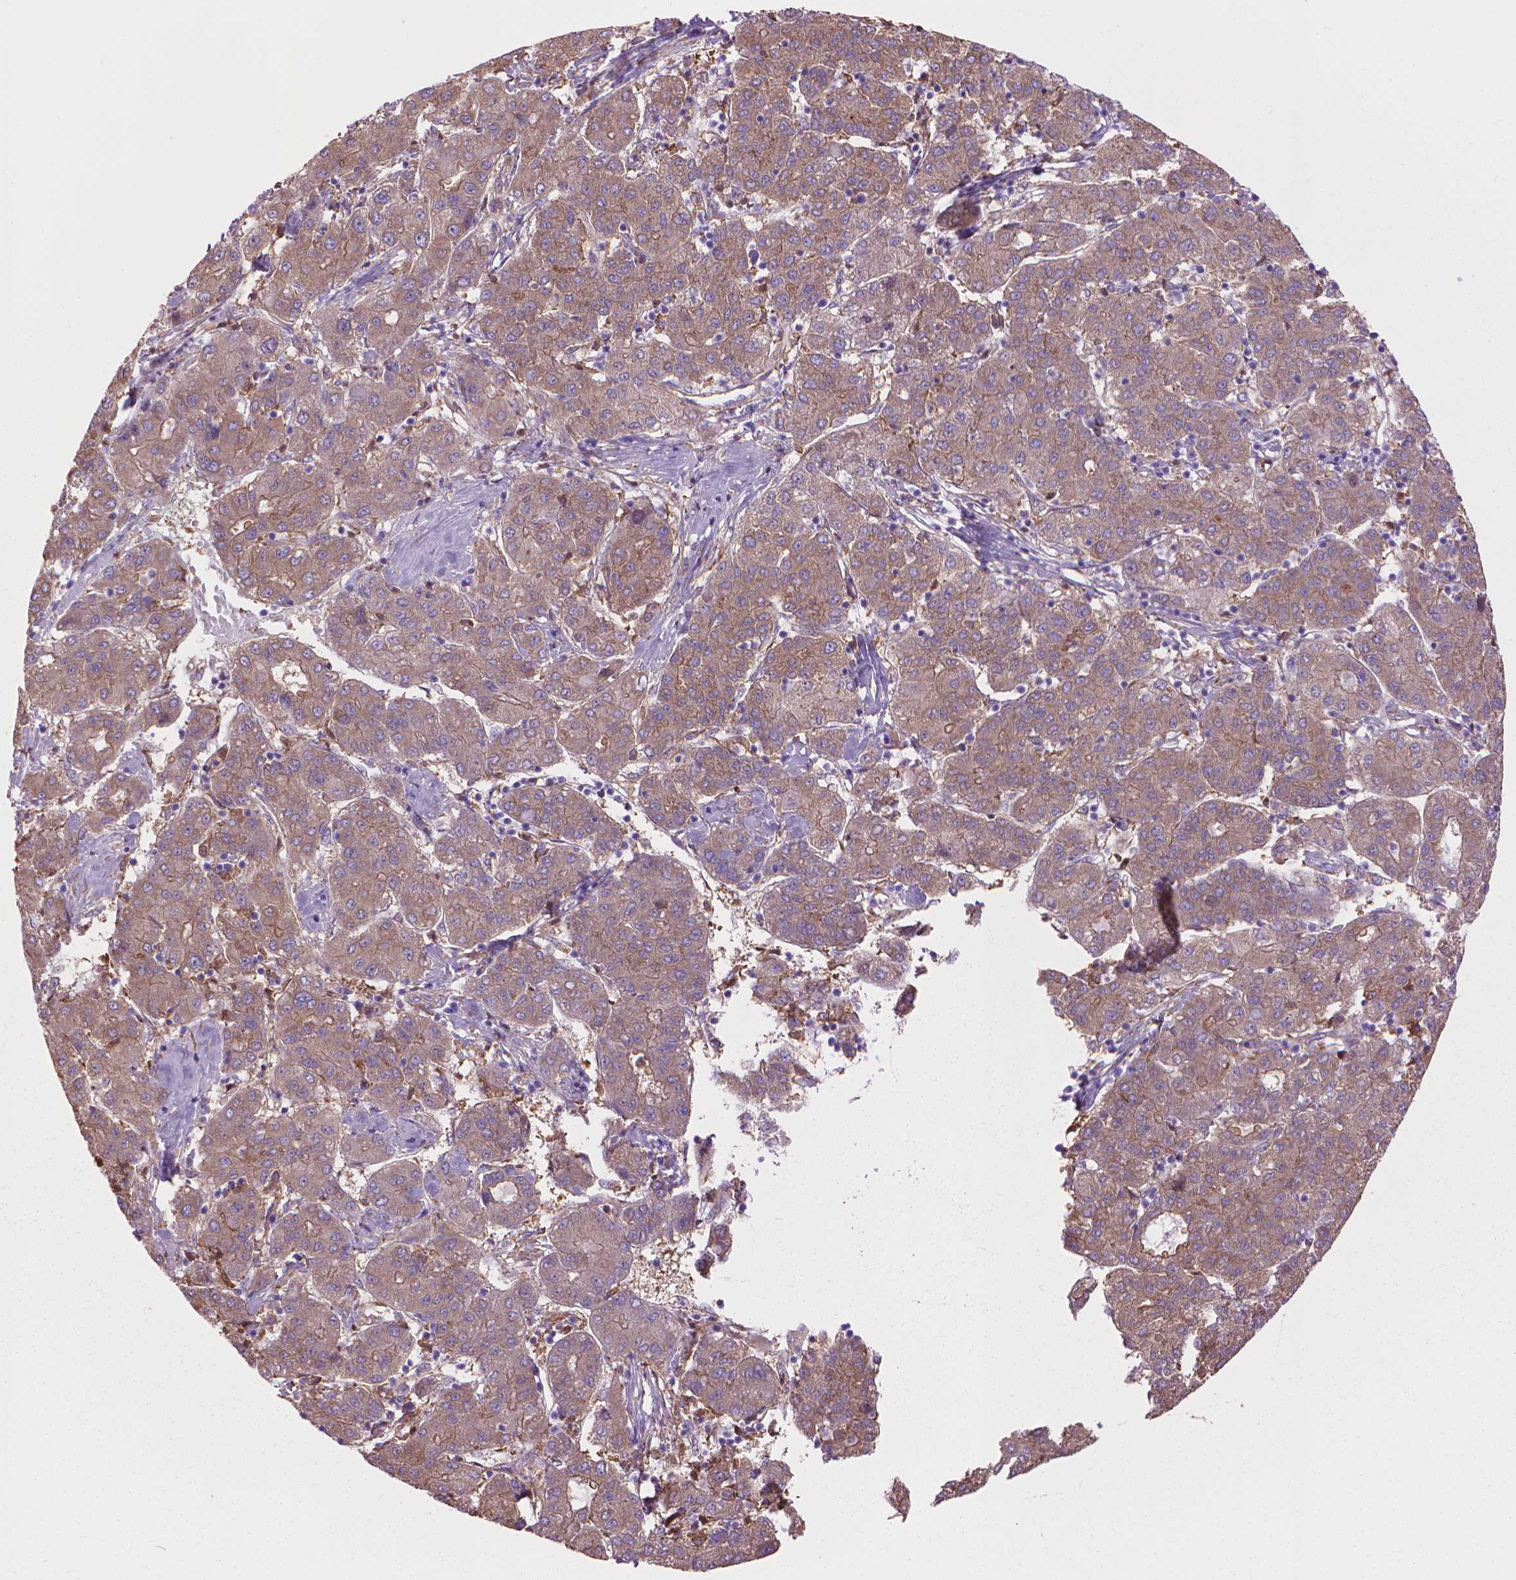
{"staining": {"intensity": "weak", "quantity": ">75%", "location": "cytoplasmic/membranous"}, "tissue": "liver cancer", "cell_type": "Tumor cells", "image_type": "cancer", "snomed": [{"axis": "morphology", "description": "Carcinoma, Hepatocellular, NOS"}, {"axis": "topography", "description": "Liver"}], "caption": "Liver cancer (hepatocellular carcinoma) was stained to show a protein in brown. There is low levels of weak cytoplasmic/membranous expression in about >75% of tumor cells. (DAB (3,3'-diaminobenzidine) IHC, brown staining for protein, blue staining for nuclei).", "gene": "CORO1B", "patient": {"sex": "male", "age": 65}}